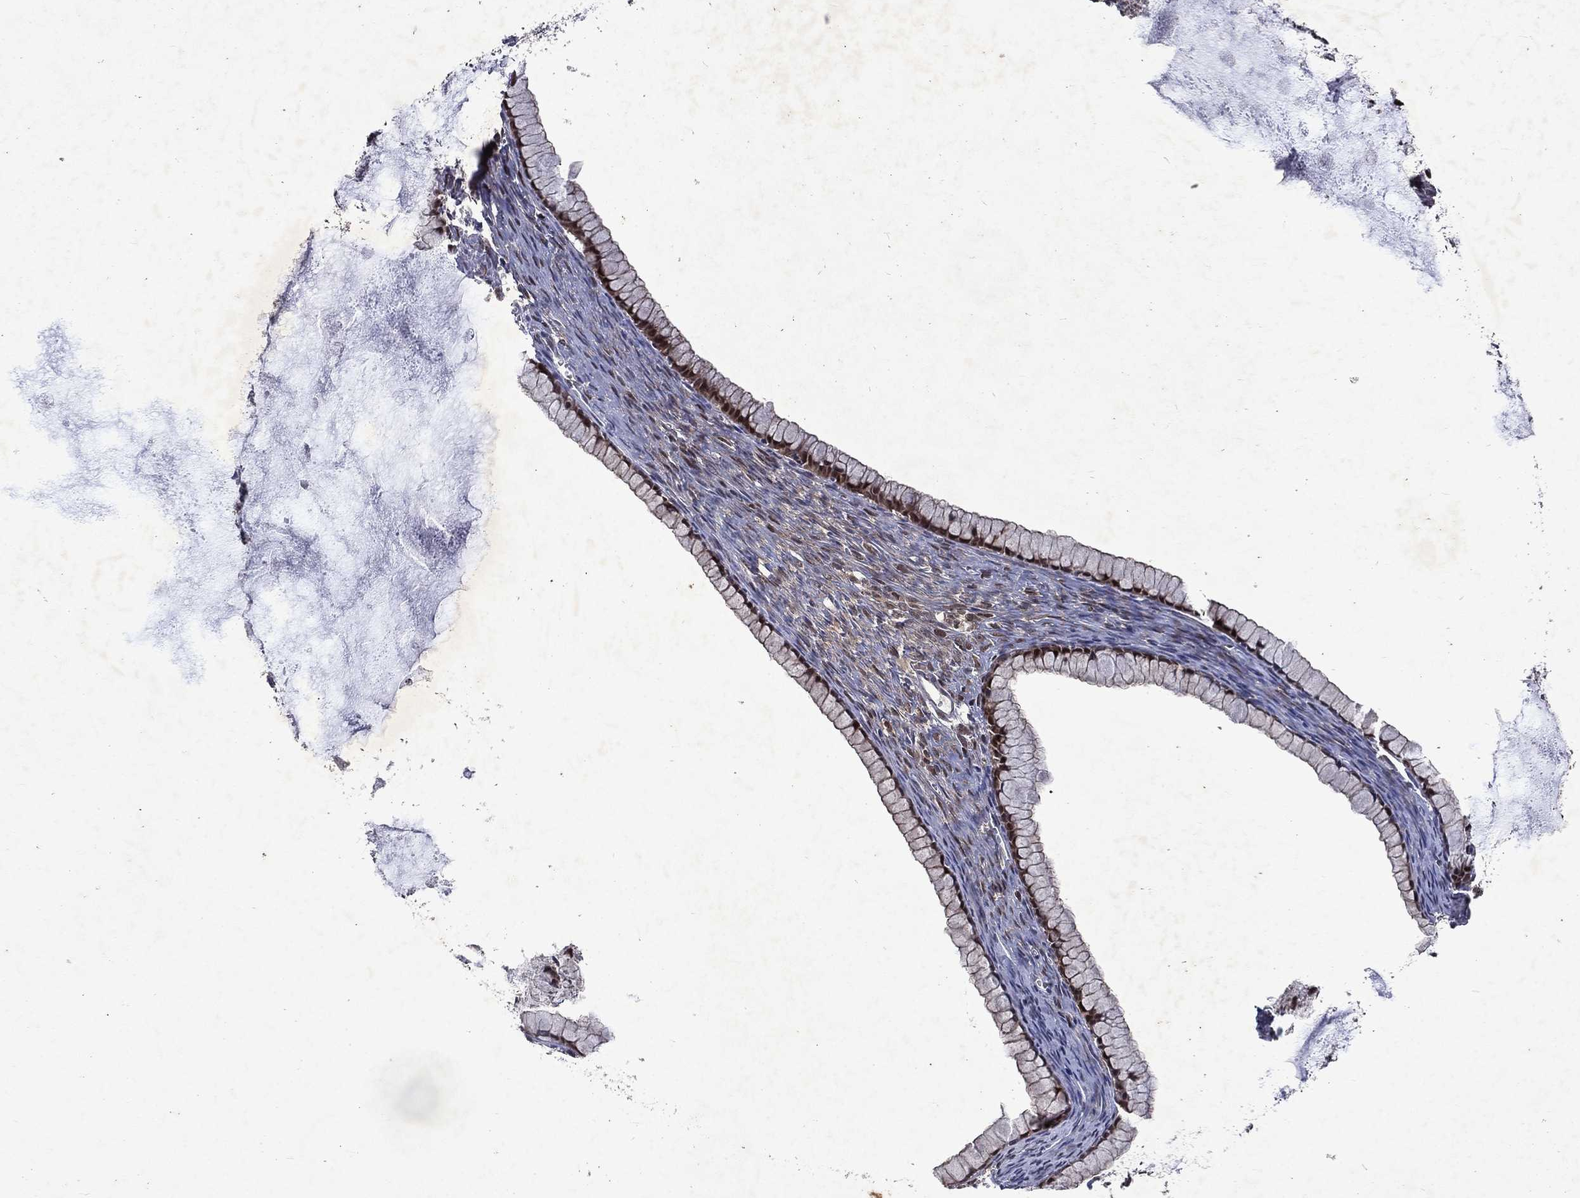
{"staining": {"intensity": "moderate", "quantity": "25%-75%", "location": "cytoplasmic/membranous,nuclear"}, "tissue": "ovarian cancer", "cell_type": "Tumor cells", "image_type": "cancer", "snomed": [{"axis": "morphology", "description": "Cystadenocarcinoma, mucinous, NOS"}, {"axis": "topography", "description": "Ovary"}], "caption": "IHC (DAB) staining of ovarian cancer demonstrates moderate cytoplasmic/membranous and nuclear protein staining in approximately 25%-75% of tumor cells. Immunohistochemistry (ihc) stains the protein in brown and the nuclei are stained blue.", "gene": "MTAP", "patient": {"sex": "female", "age": 41}}